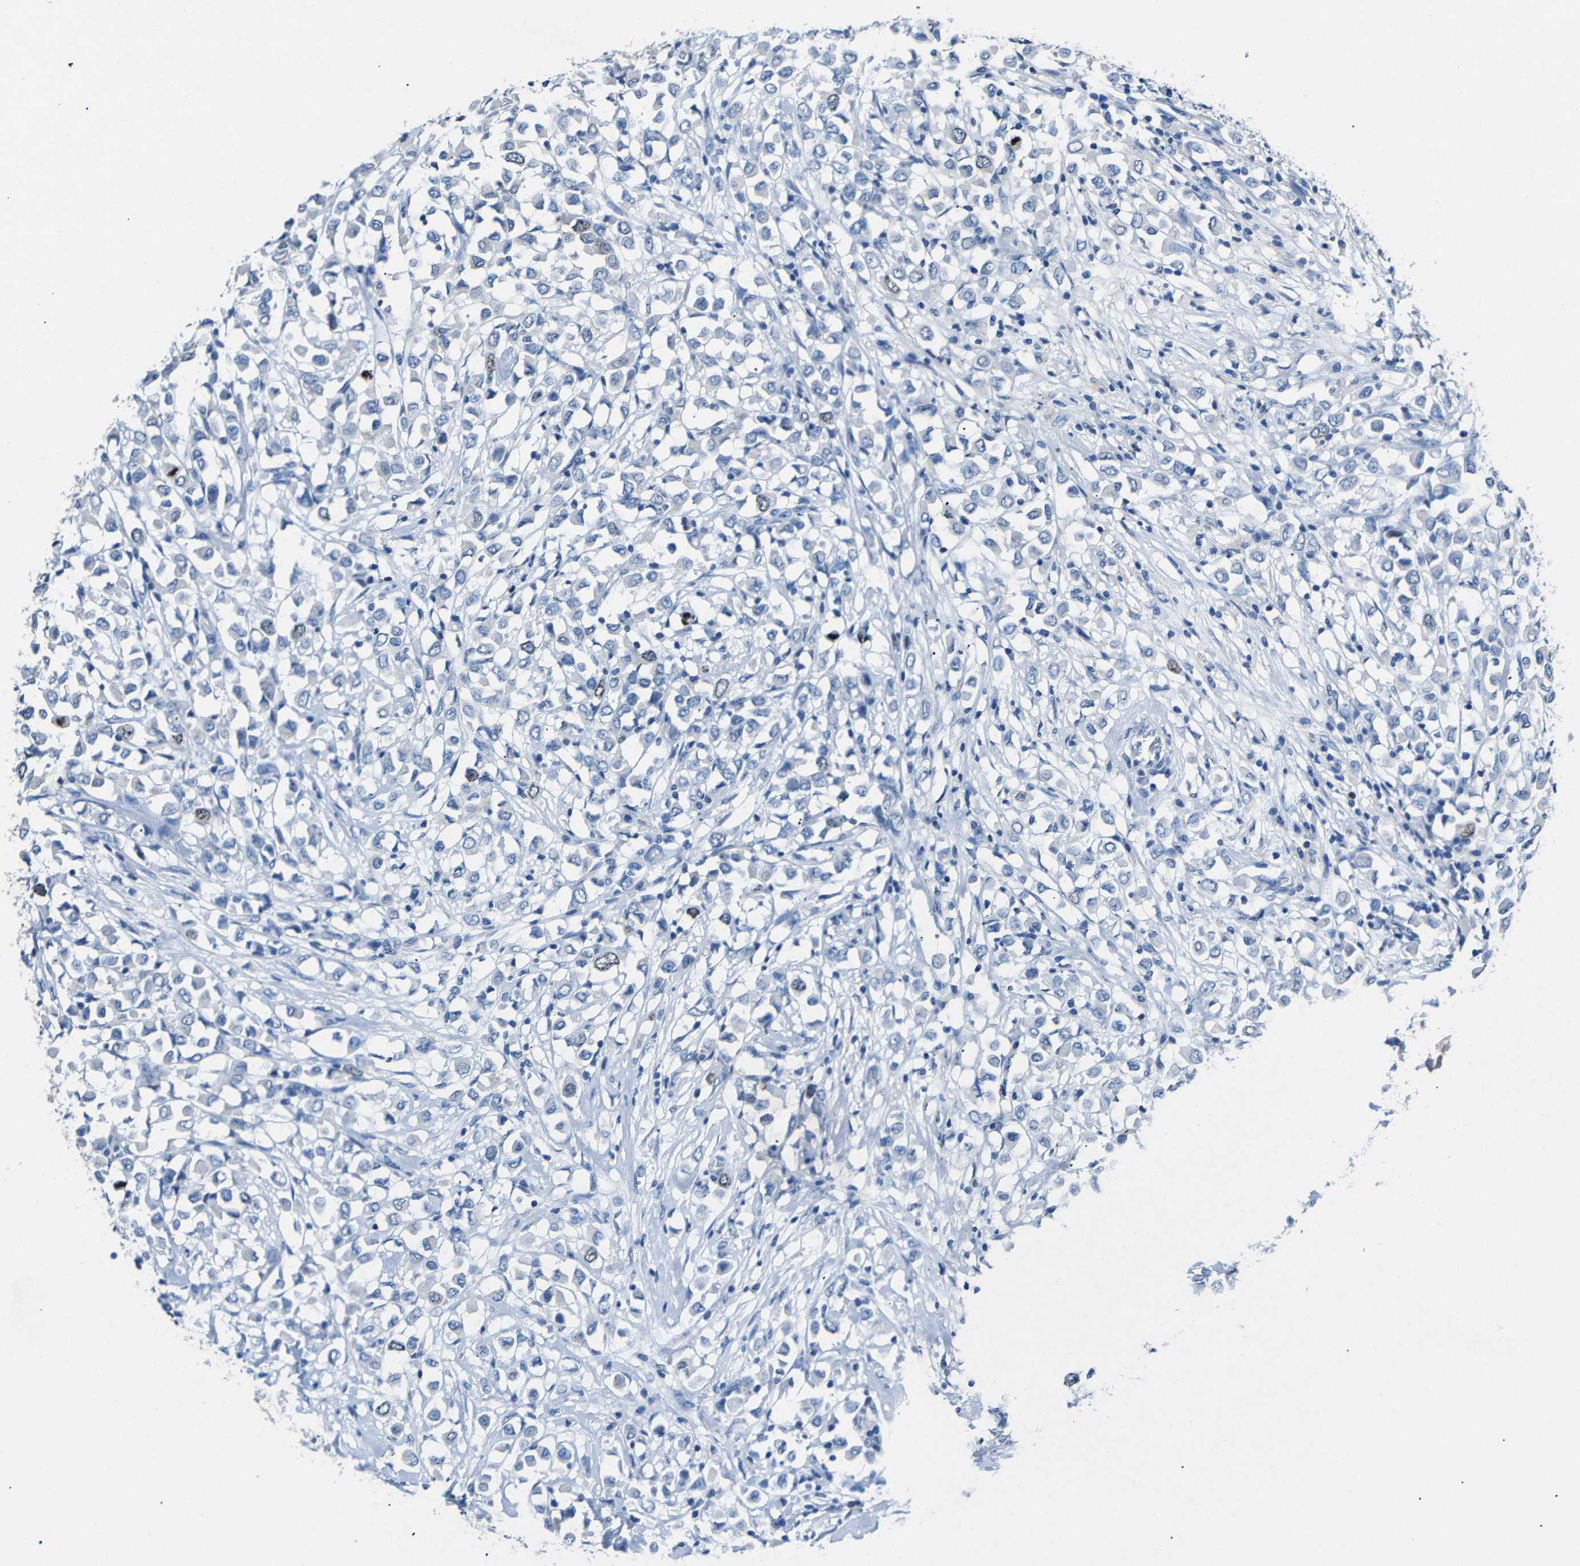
{"staining": {"intensity": "weak", "quantity": "<25%", "location": "nuclear"}, "tissue": "breast cancer", "cell_type": "Tumor cells", "image_type": "cancer", "snomed": [{"axis": "morphology", "description": "Duct carcinoma"}, {"axis": "topography", "description": "Breast"}], "caption": "This is a micrograph of IHC staining of breast cancer, which shows no positivity in tumor cells.", "gene": "INCENP", "patient": {"sex": "female", "age": 61}}